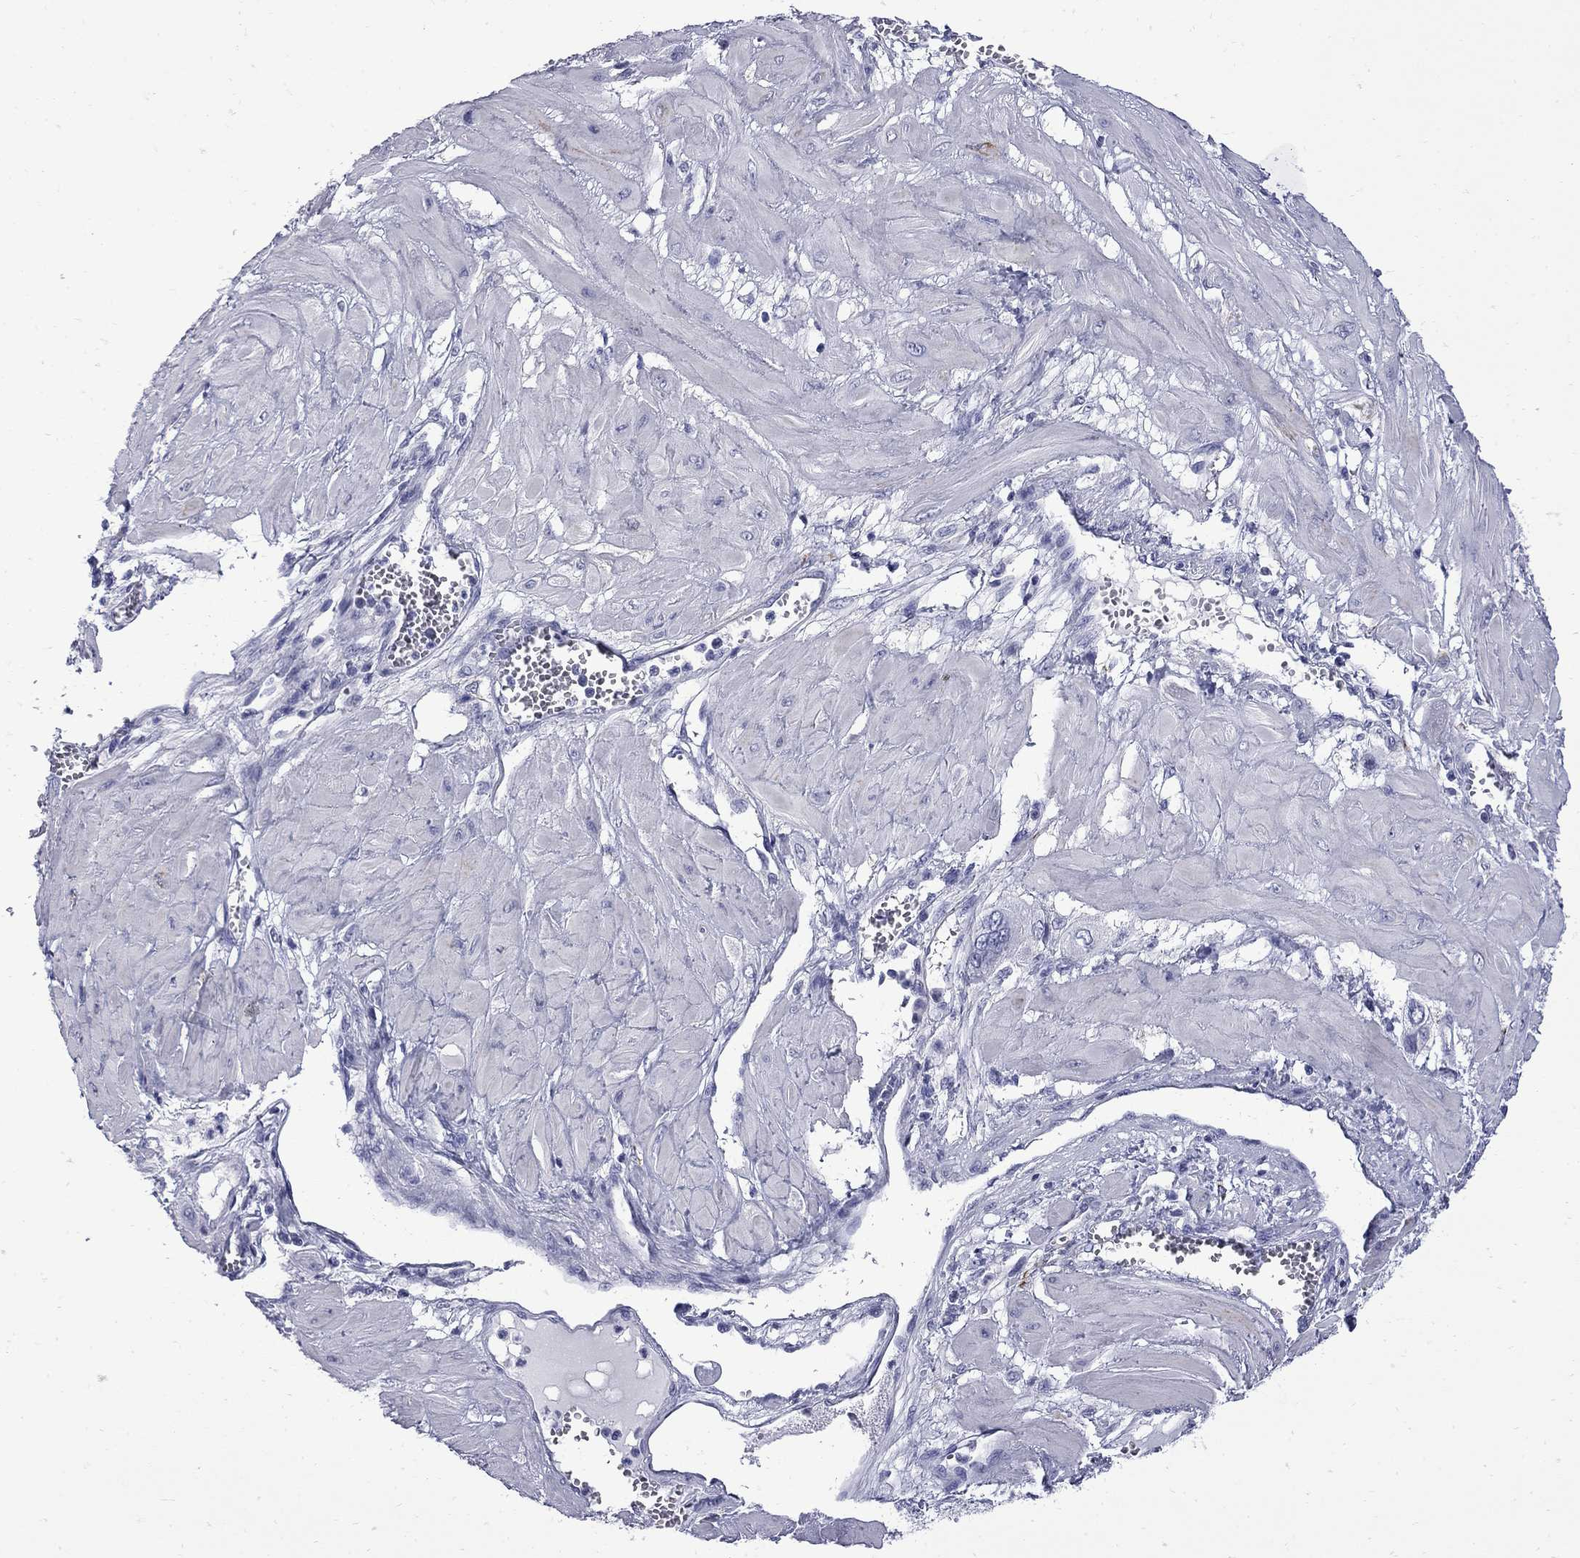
{"staining": {"intensity": "negative", "quantity": "none", "location": "none"}, "tissue": "cervical cancer", "cell_type": "Tumor cells", "image_type": "cancer", "snomed": [{"axis": "morphology", "description": "Squamous cell carcinoma, NOS"}, {"axis": "topography", "description": "Cervix"}], "caption": "Tumor cells are negative for protein expression in human cervical squamous cell carcinoma. (Stains: DAB (3,3'-diaminobenzidine) immunohistochemistry with hematoxylin counter stain, Microscopy: brightfield microscopy at high magnification).", "gene": "MGARP", "patient": {"sex": "female", "age": 34}}